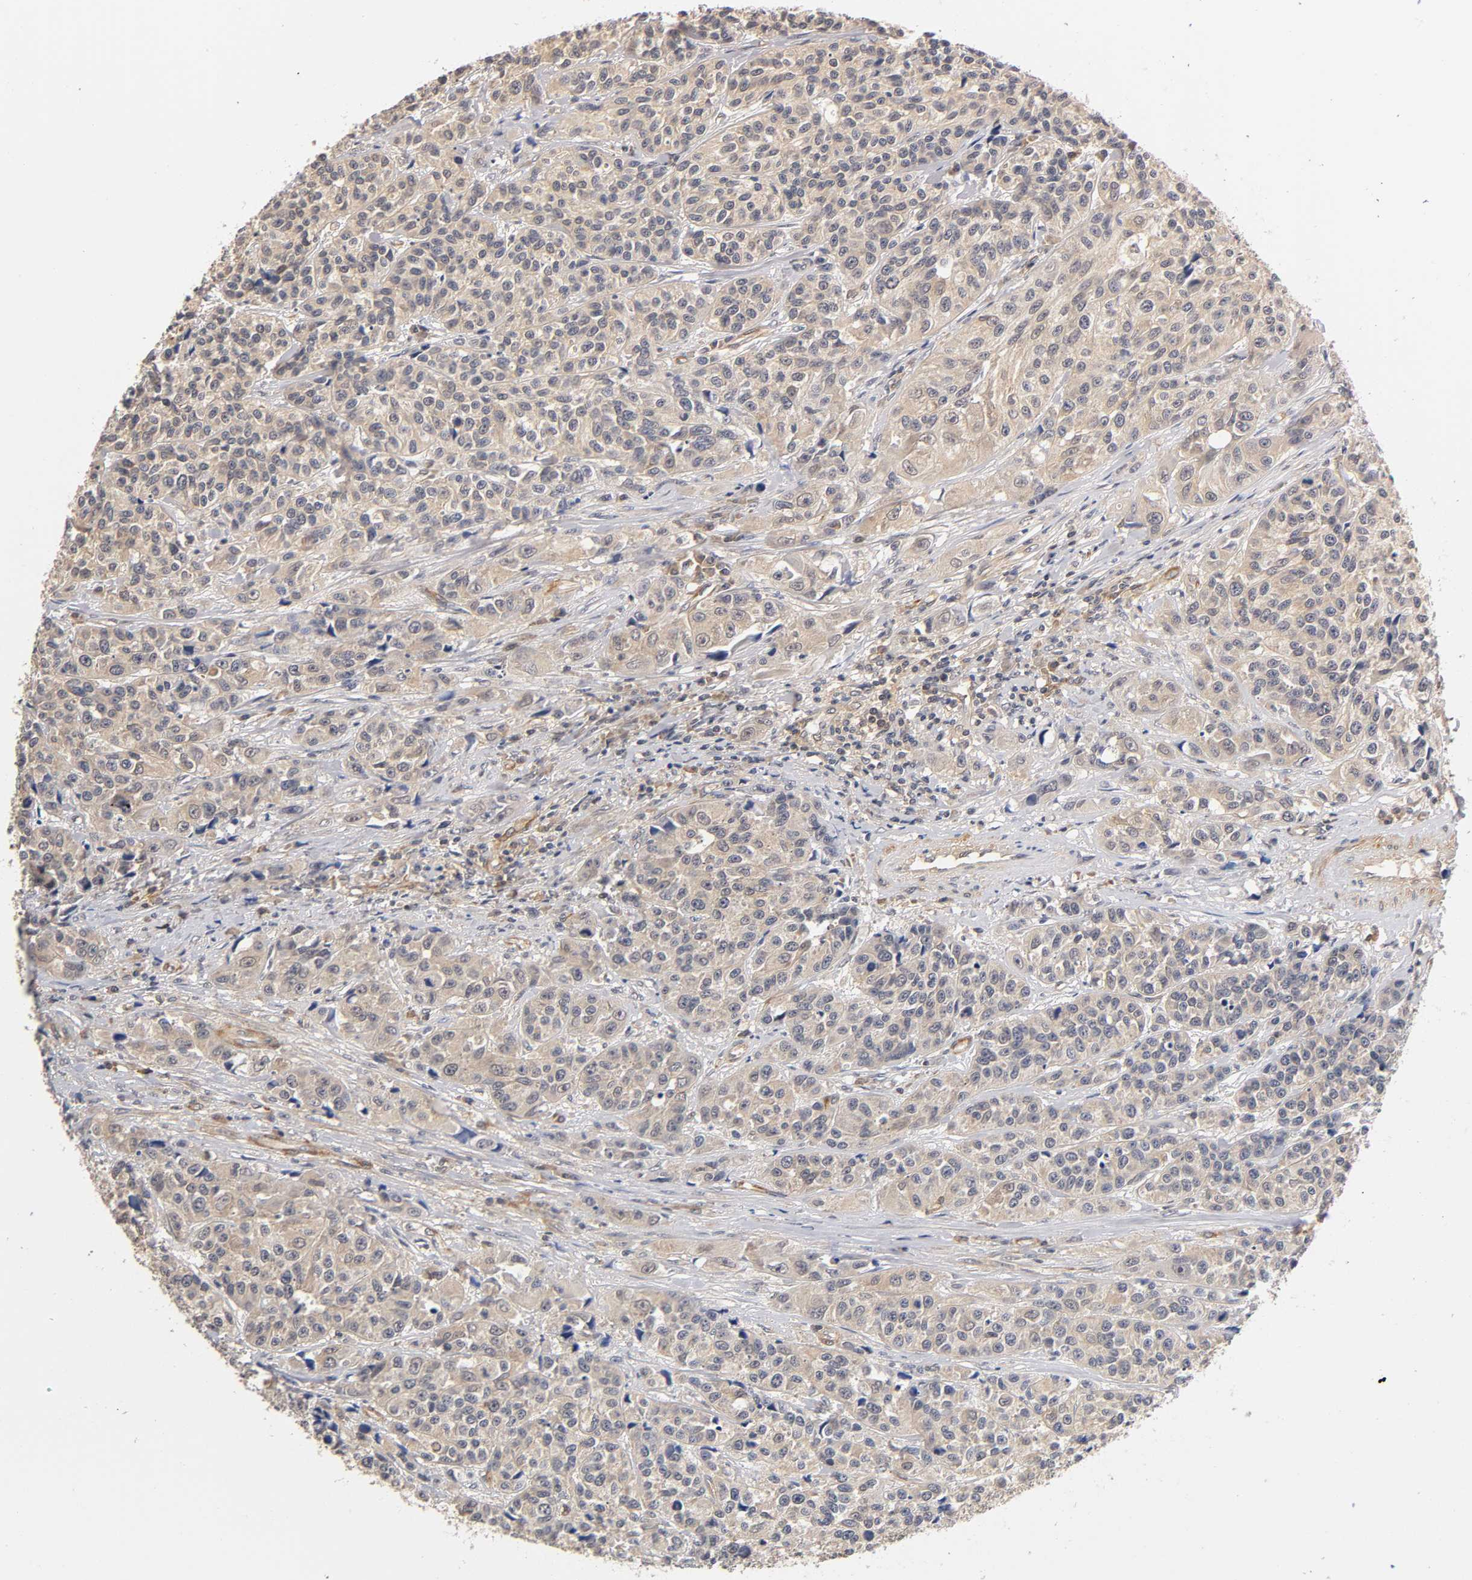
{"staining": {"intensity": "negative", "quantity": "none", "location": "none"}, "tissue": "urothelial cancer", "cell_type": "Tumor cells", "image_type": "cancer", "snomed": [{"axis": "morphology", "description": "Urothelial carcinoma, High grade"}, {"axis": "topography", "description": "Urinary bladder"}], "caption": "The immunohistochemistry image has no significant positivity in tumor cells of high-grade urothelial carcinoma tissue. Brightfield microscopy of immunohistochemistry stained with DAB (brown) and hematoxylin (blue), captured at high magnification.", "gene": "PDE5A", "patient": {"sex": "female", "age": 81}}